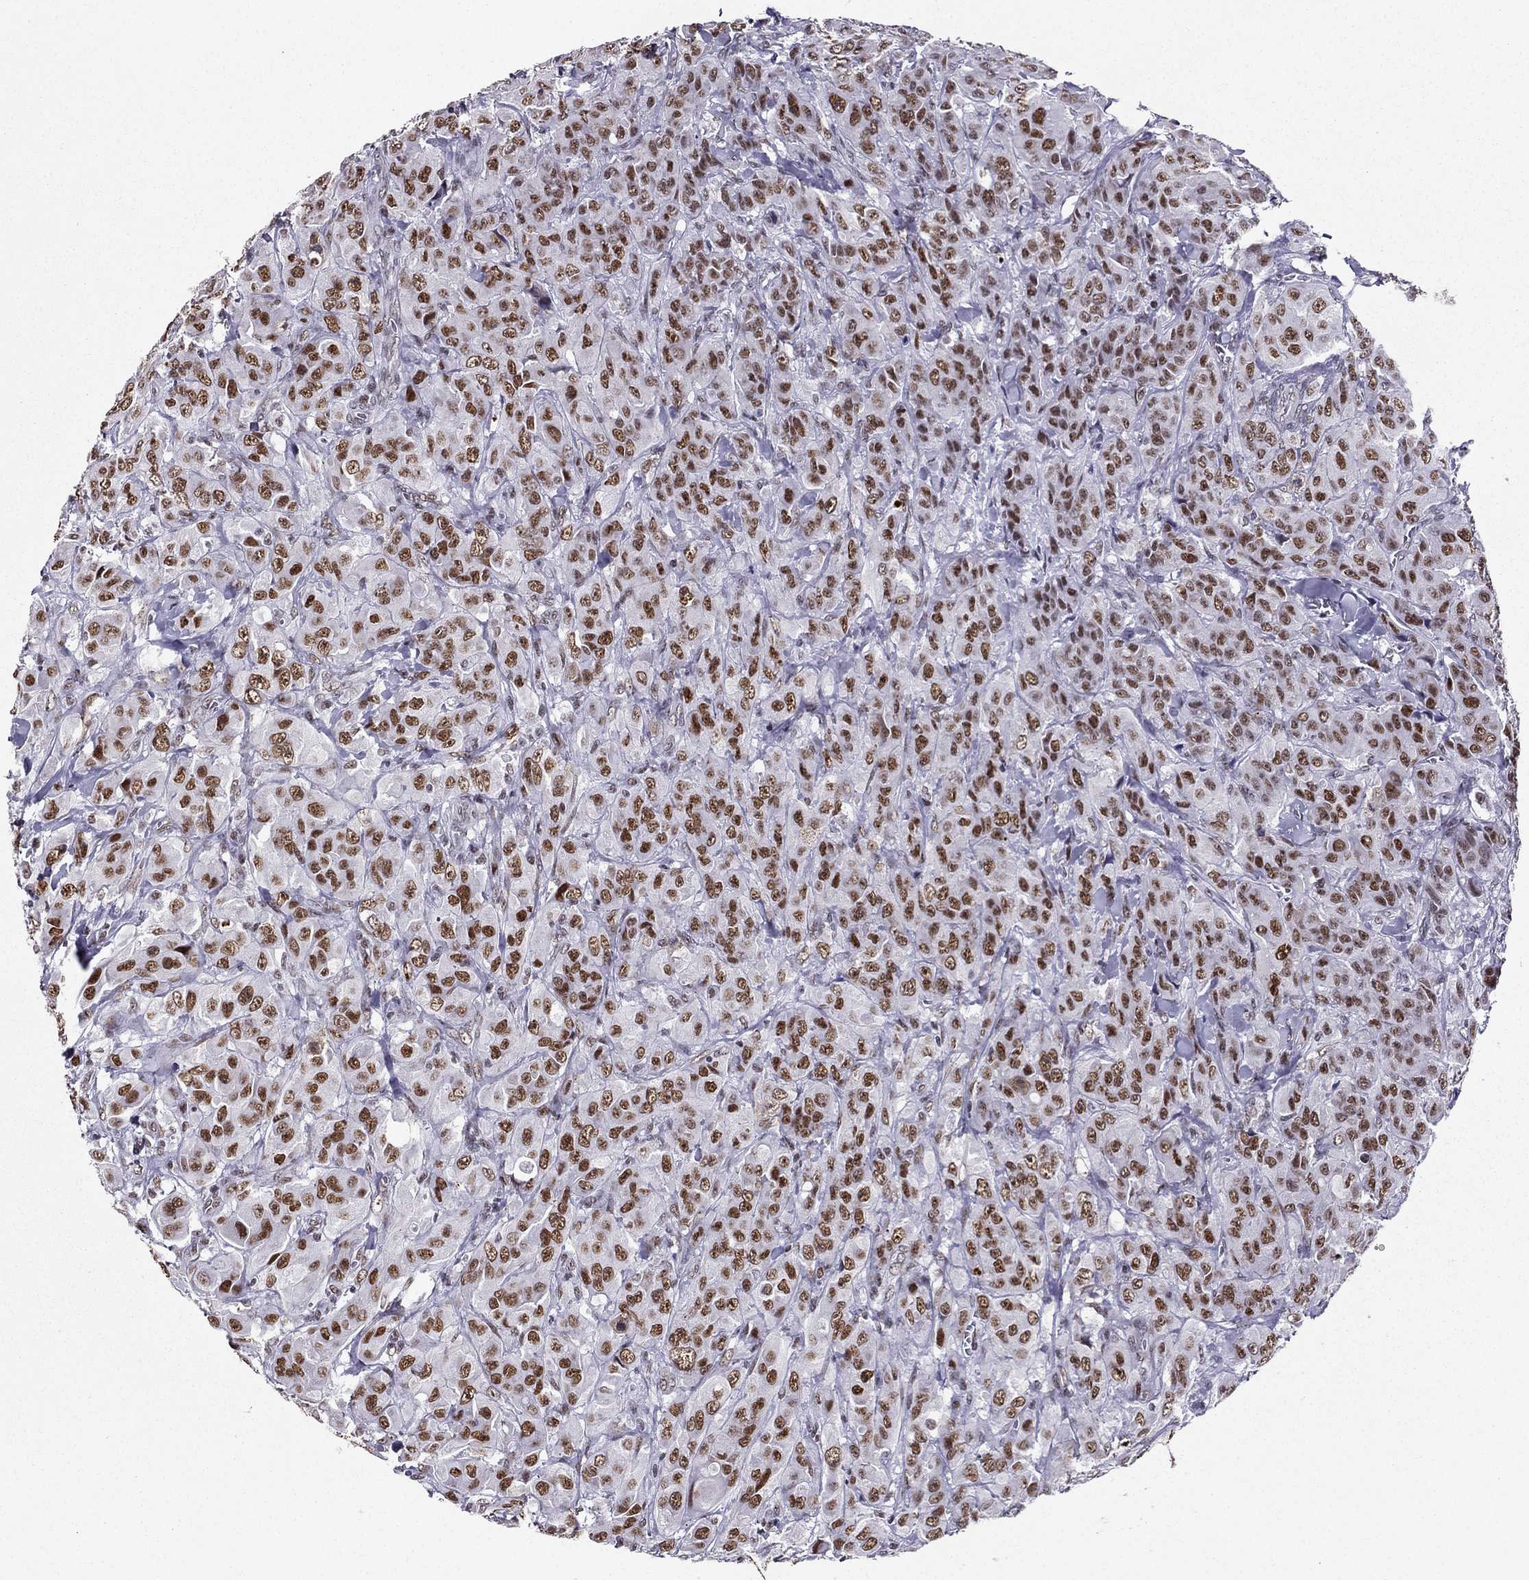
{"staining": {"intensity": "moderate", "quantity": ">75%", "location": "nuclear"}, "tissue": "breast cancer", "cell_type": "Tumor cells", "image_type": "cancer", "snomed": [{"axis": "morphology", "description": "Duct carcinoma"}, {"axis": "topography", "description": "Breast"}], "caption": "Immunohistochemical staining of human breast cancer (intraductal carcinoma) displays moderate nuclear protein staining in about >75% of tumor cells.", "gene": "ZNF420", "patient": {"sex": "female", "age": 43}}